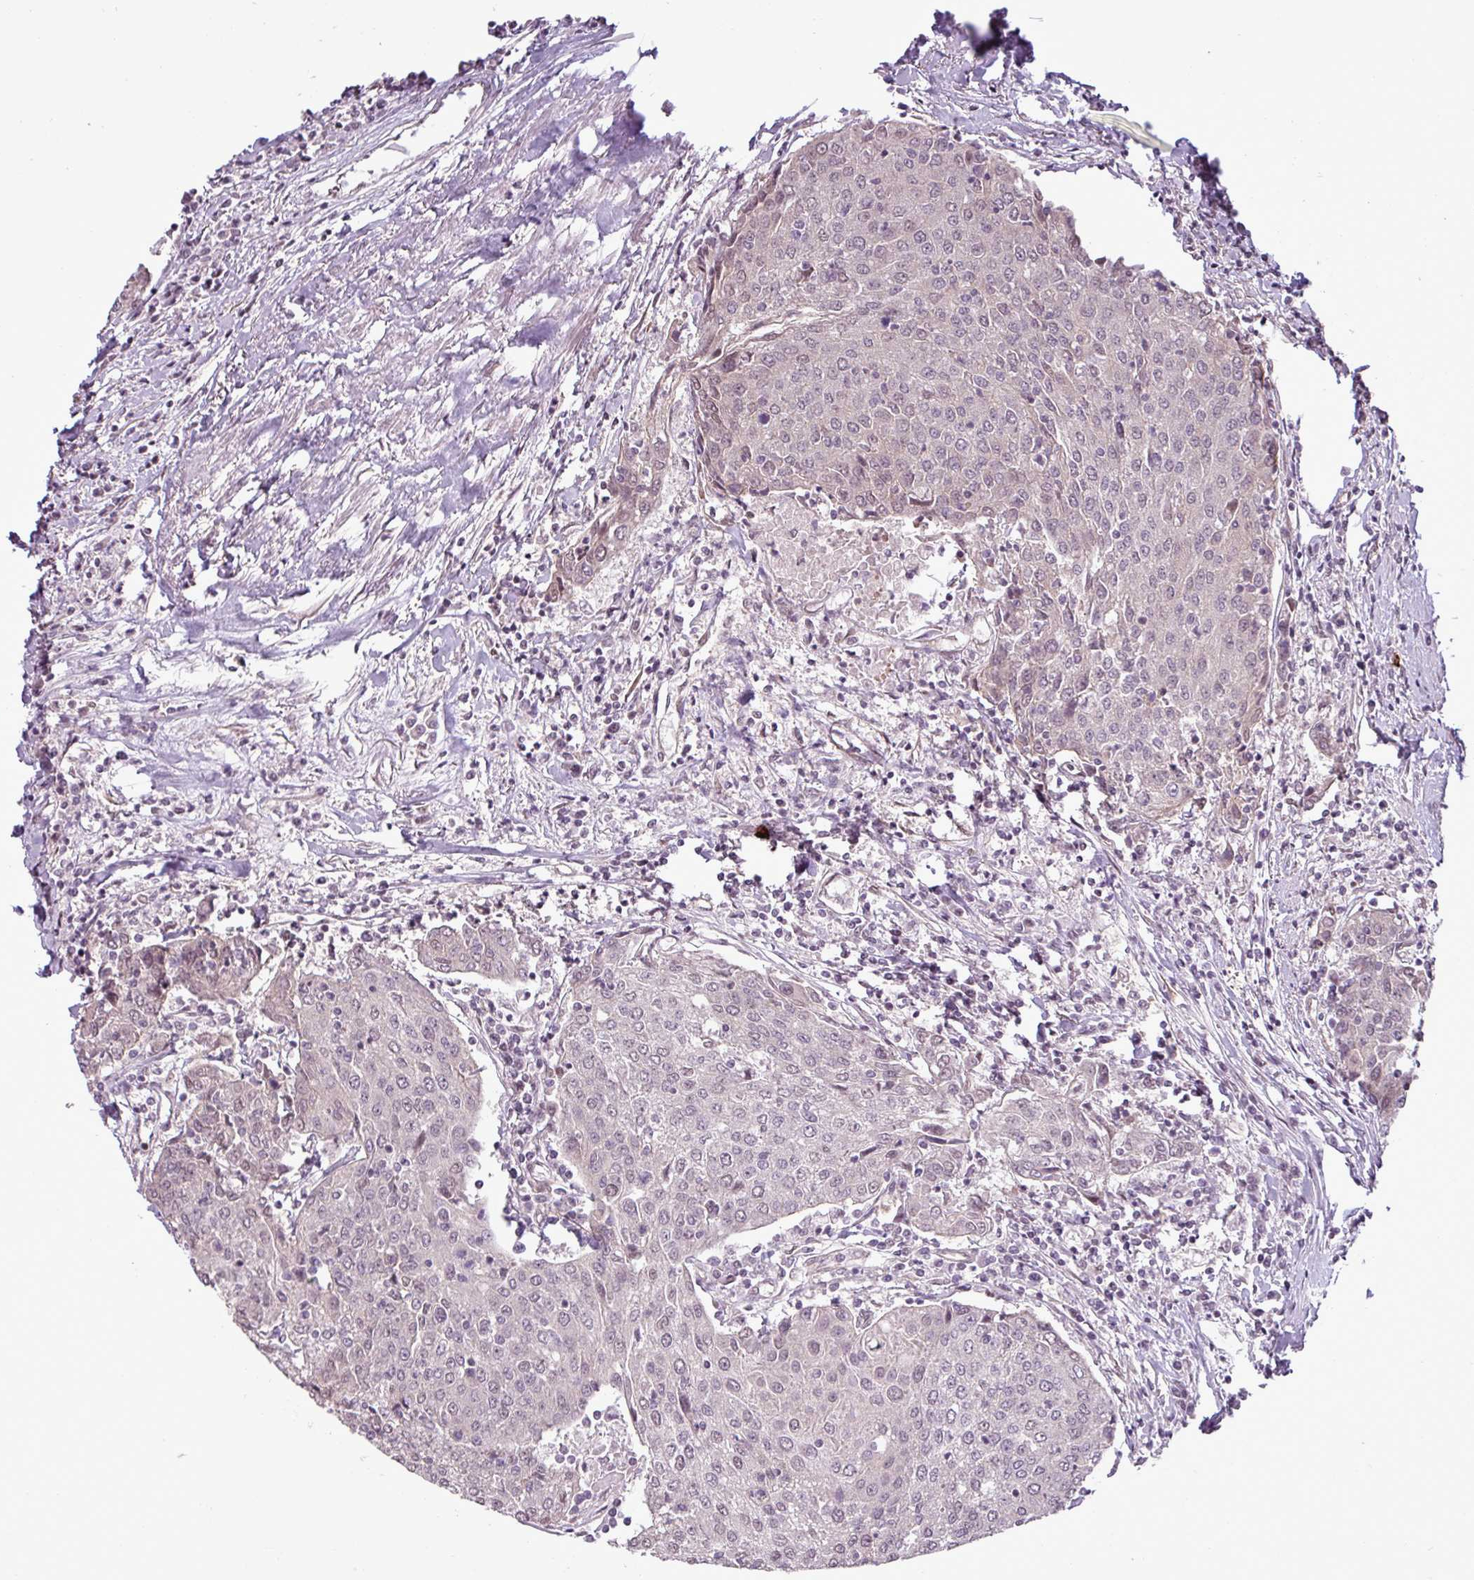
{"staining": {"intensity": "weak", "quantity": "<25%", "location": "nuclear"}, "tissue": "urothelial cancer", "cell_type": "Tumor cells", "image_type": "cancer", "snomed": [{"axis": "morphology", "description": "Urothelial carcinoma, High grade"}, {"axis": "topography", "description": "Urinary bladder"}], "caption": "Immunohistochemistry (IHC) of human high-grade urothelial carcinoma exhibits no positivity in tumor cells.", "gene": "GPT2", "patient": {"sex": "female", "age": 85}}